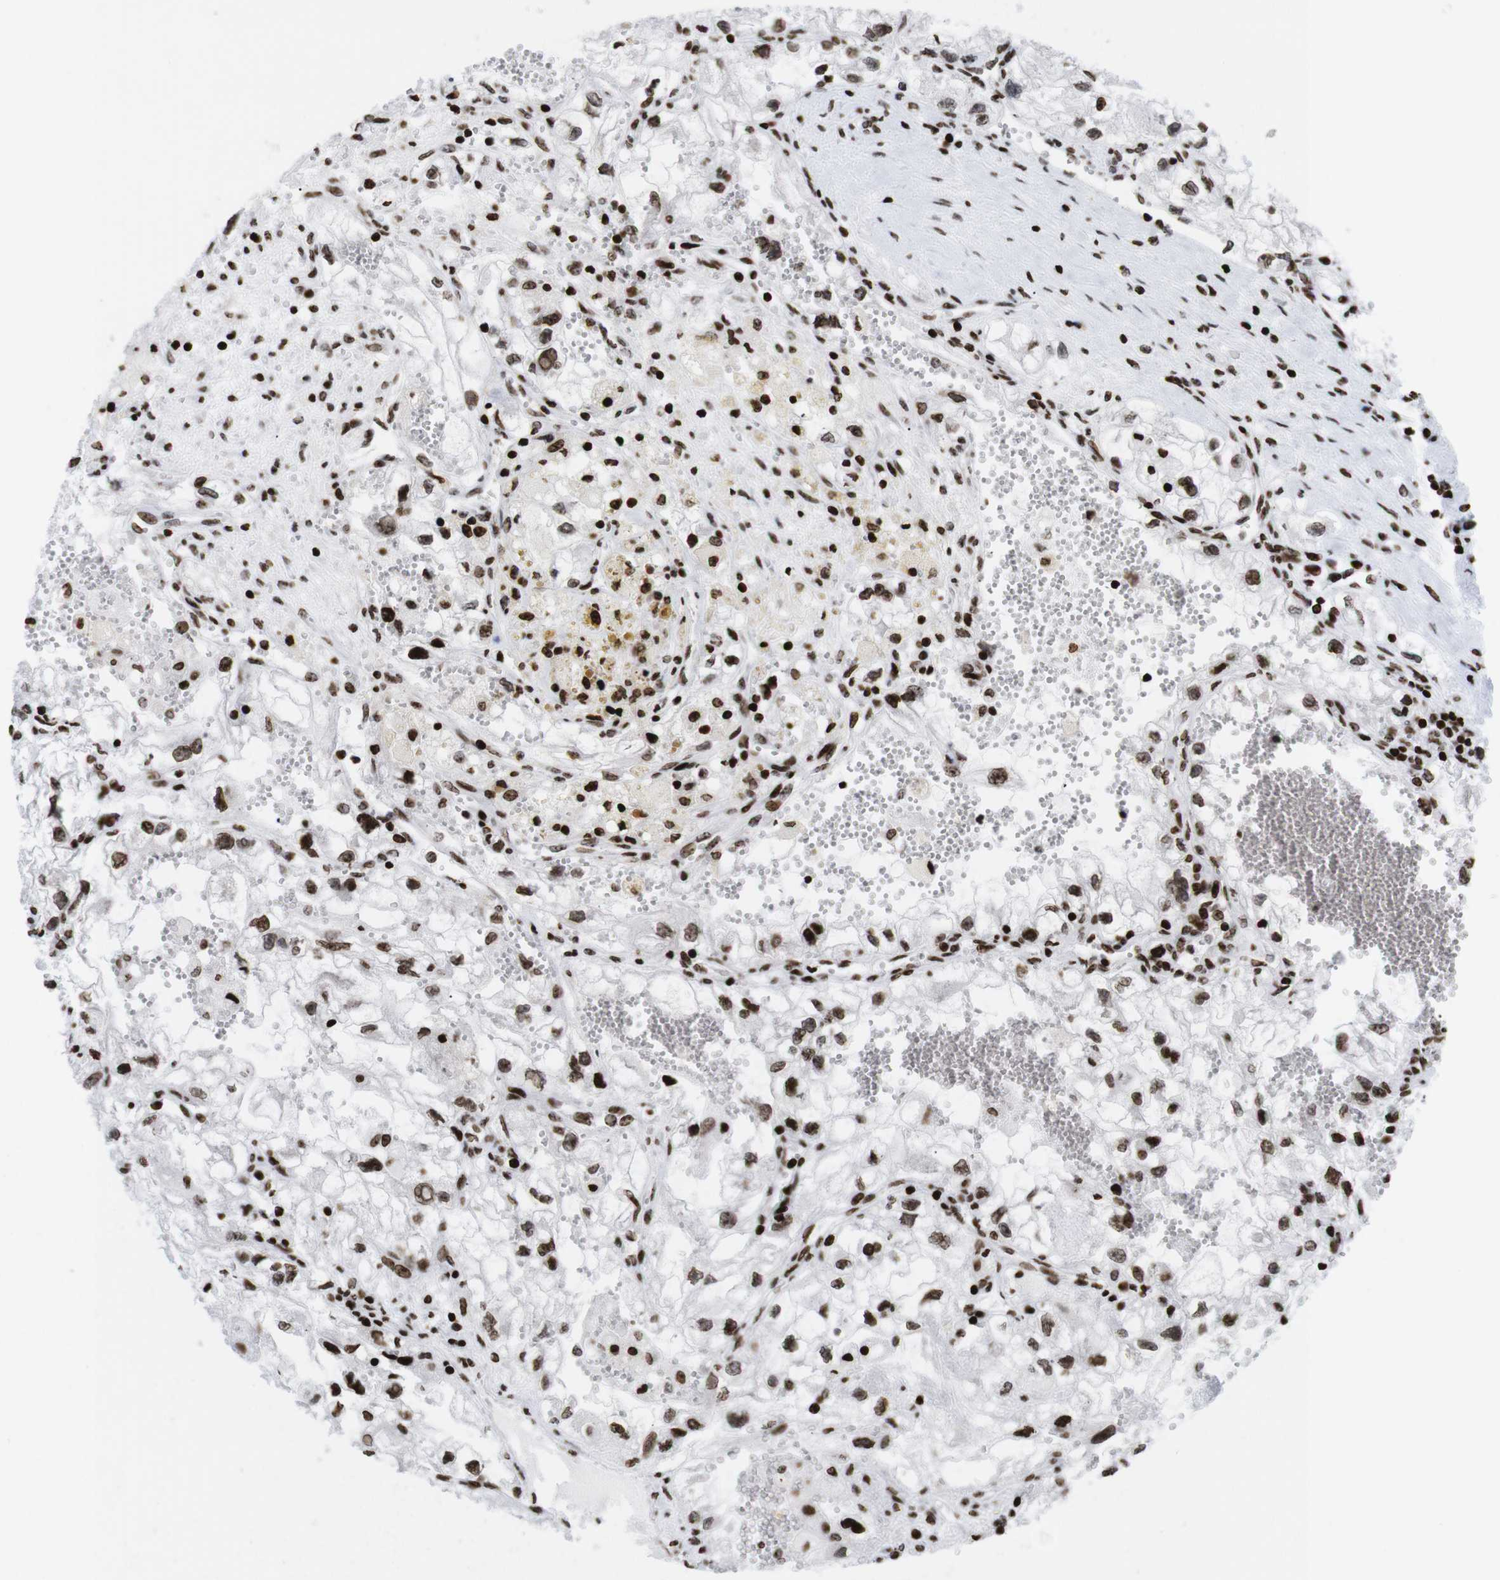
{"staining": {"intensity": "strong", "quantity": ">75%", "location": "nuclear"}, "tissue": "renal cancer", "cell_type": "Tumor cells", "image_type": "cancer", "snomed": [{"axis": "morphology", "description": "Adenocarcinoma, NOS"}, {"axis": "topography", "description": "Kidney"}], "caption": "This image shows immunohistochemistry (IHC) staining of human renal cancer, with high strong nuclear positivity in approximately >75% of tumor cells.", "gene": "H1-4", "patient": {"sex": "female", "age": 70}}